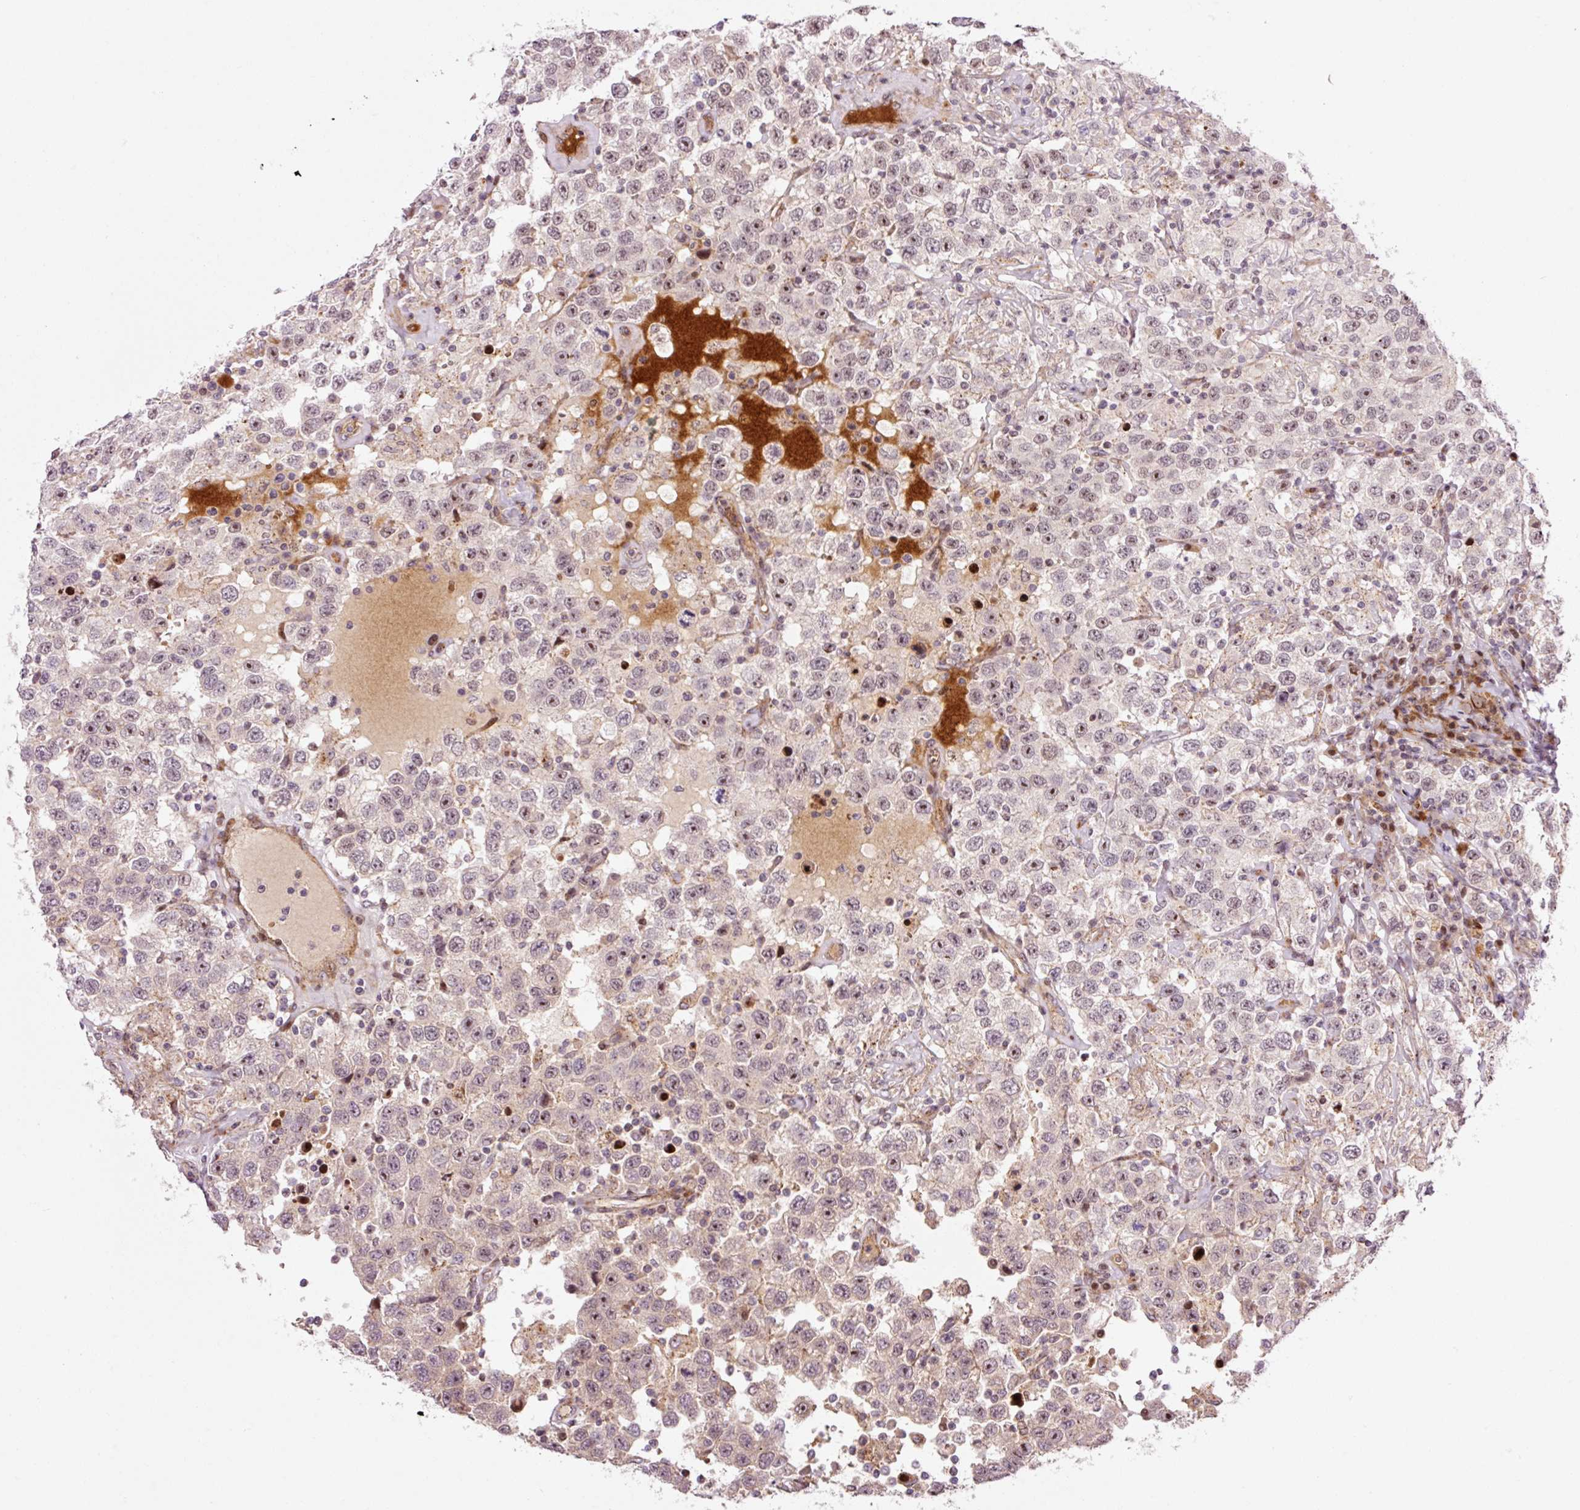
{"staining": {"intensity": "weak", "quantity": "<25%", "location": "nuclear"}, "tissue": "testis cancer", "cell_type": "Tumor cells", "image_type": "cancer", "snomed": [{"axis": "morphology", "description": "Seminoma, NOS"}, {"axis": "topography", "description": "Testis"}], "caption": "Seminoma (testis) was stained to show a protein in brown. There is no significant staining in tumor cells. (Brightfield microscopy of DAB immunohistochemistry at high magnification).", "gene": "ANKRD20A1", "patient": {"sex": "male", "age": 41}}